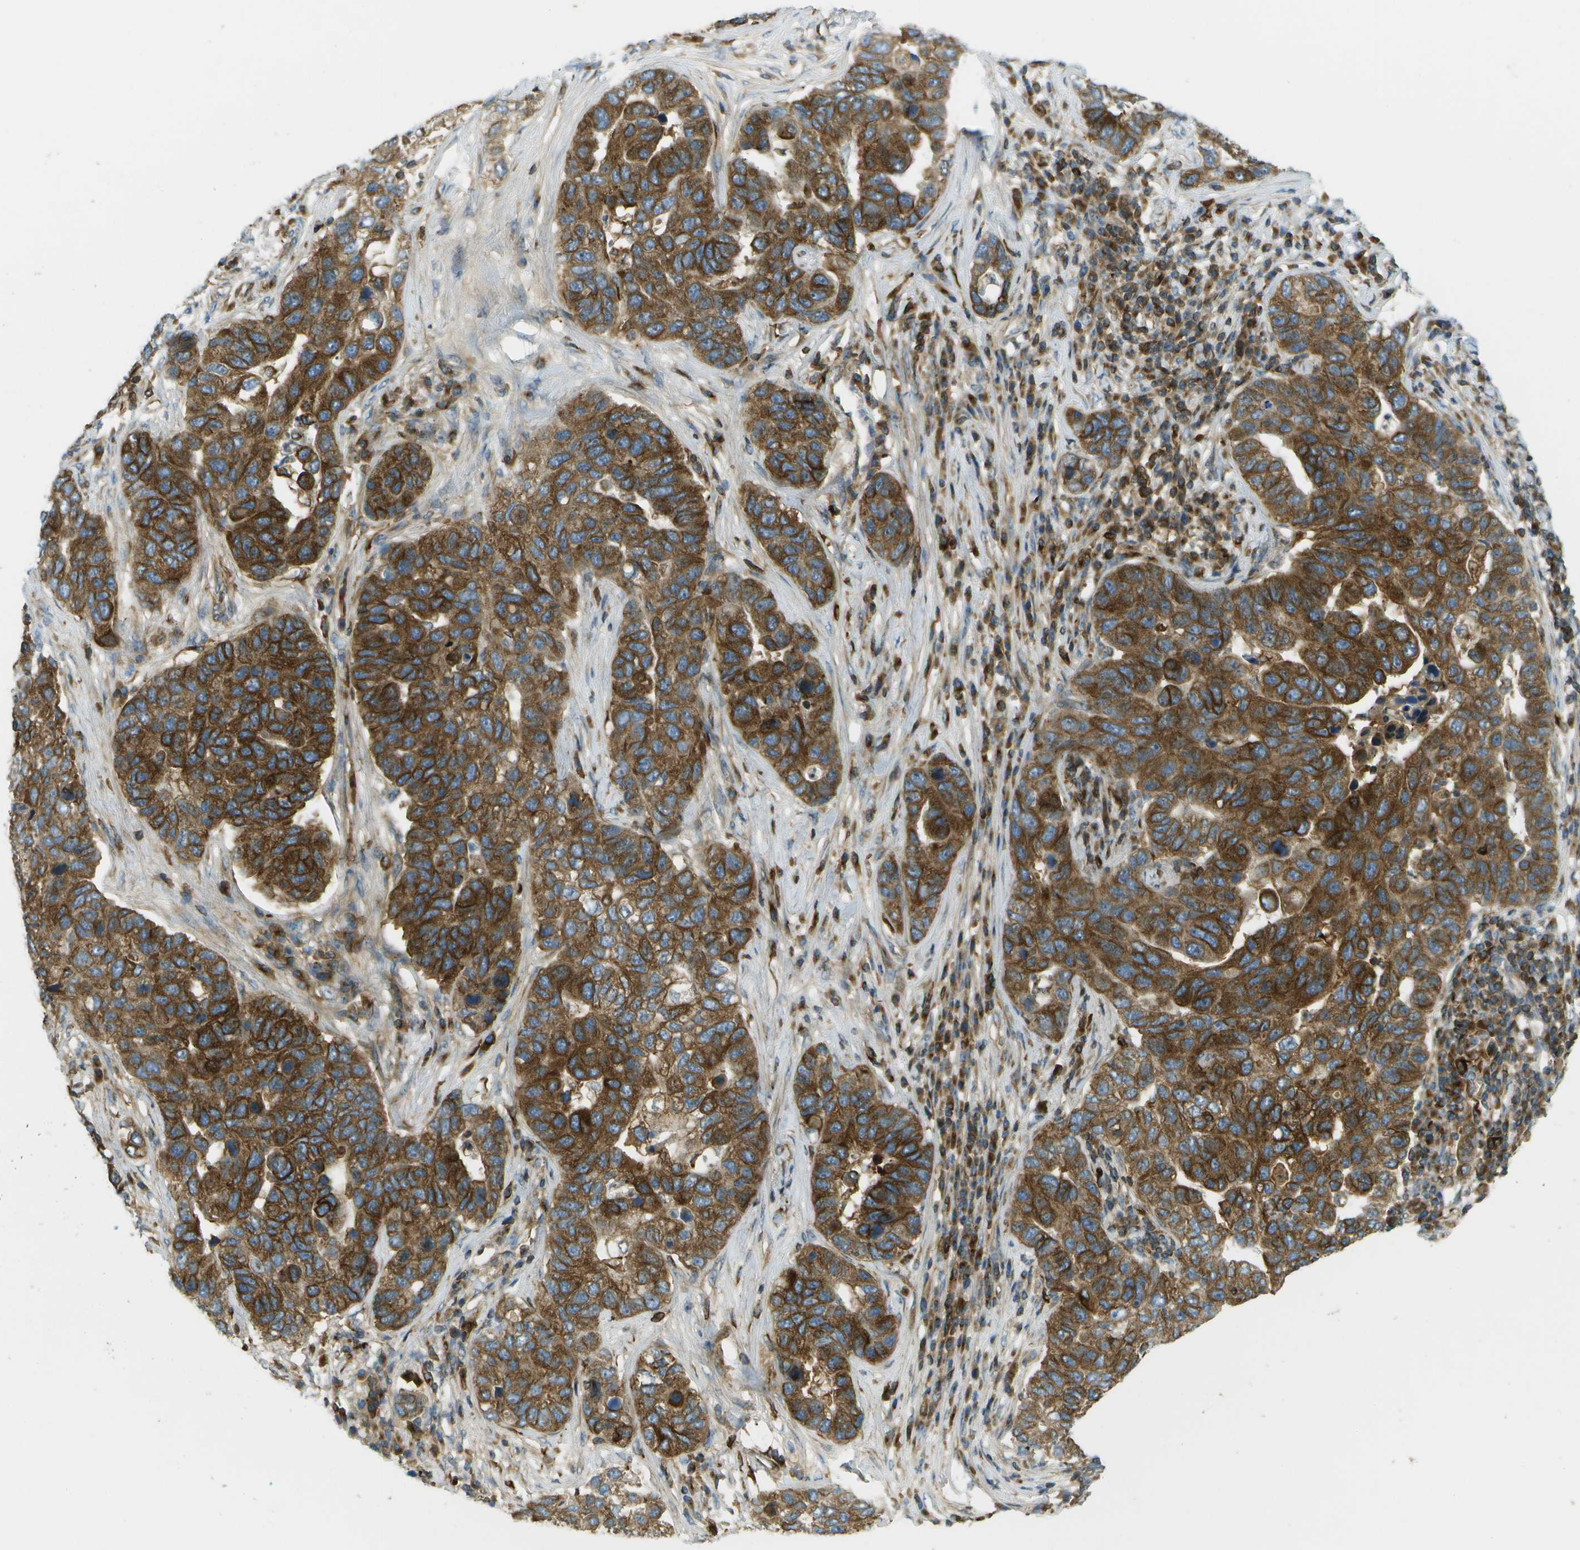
{"staining": {"intensity": "moderate", "quantity": ">75%", "location": "cytoplasmic/membranous"}, "tissue": "pancreatic cancer", "cell_type": "Tumor cells", "image_type": "cancer", "snomed": [{"axis": "morphology", "description": "Adenocarcinoma, NOS"}, {"axis": "topography", "description": "Pancreas"}], "caption": "Human pancreatic cancer (adenocarcinoma) stained with a protein marker reveals moderate staining in tumor cells.", "gene": "TMTC1", "patient": {"sex": "female", "age": 61}}